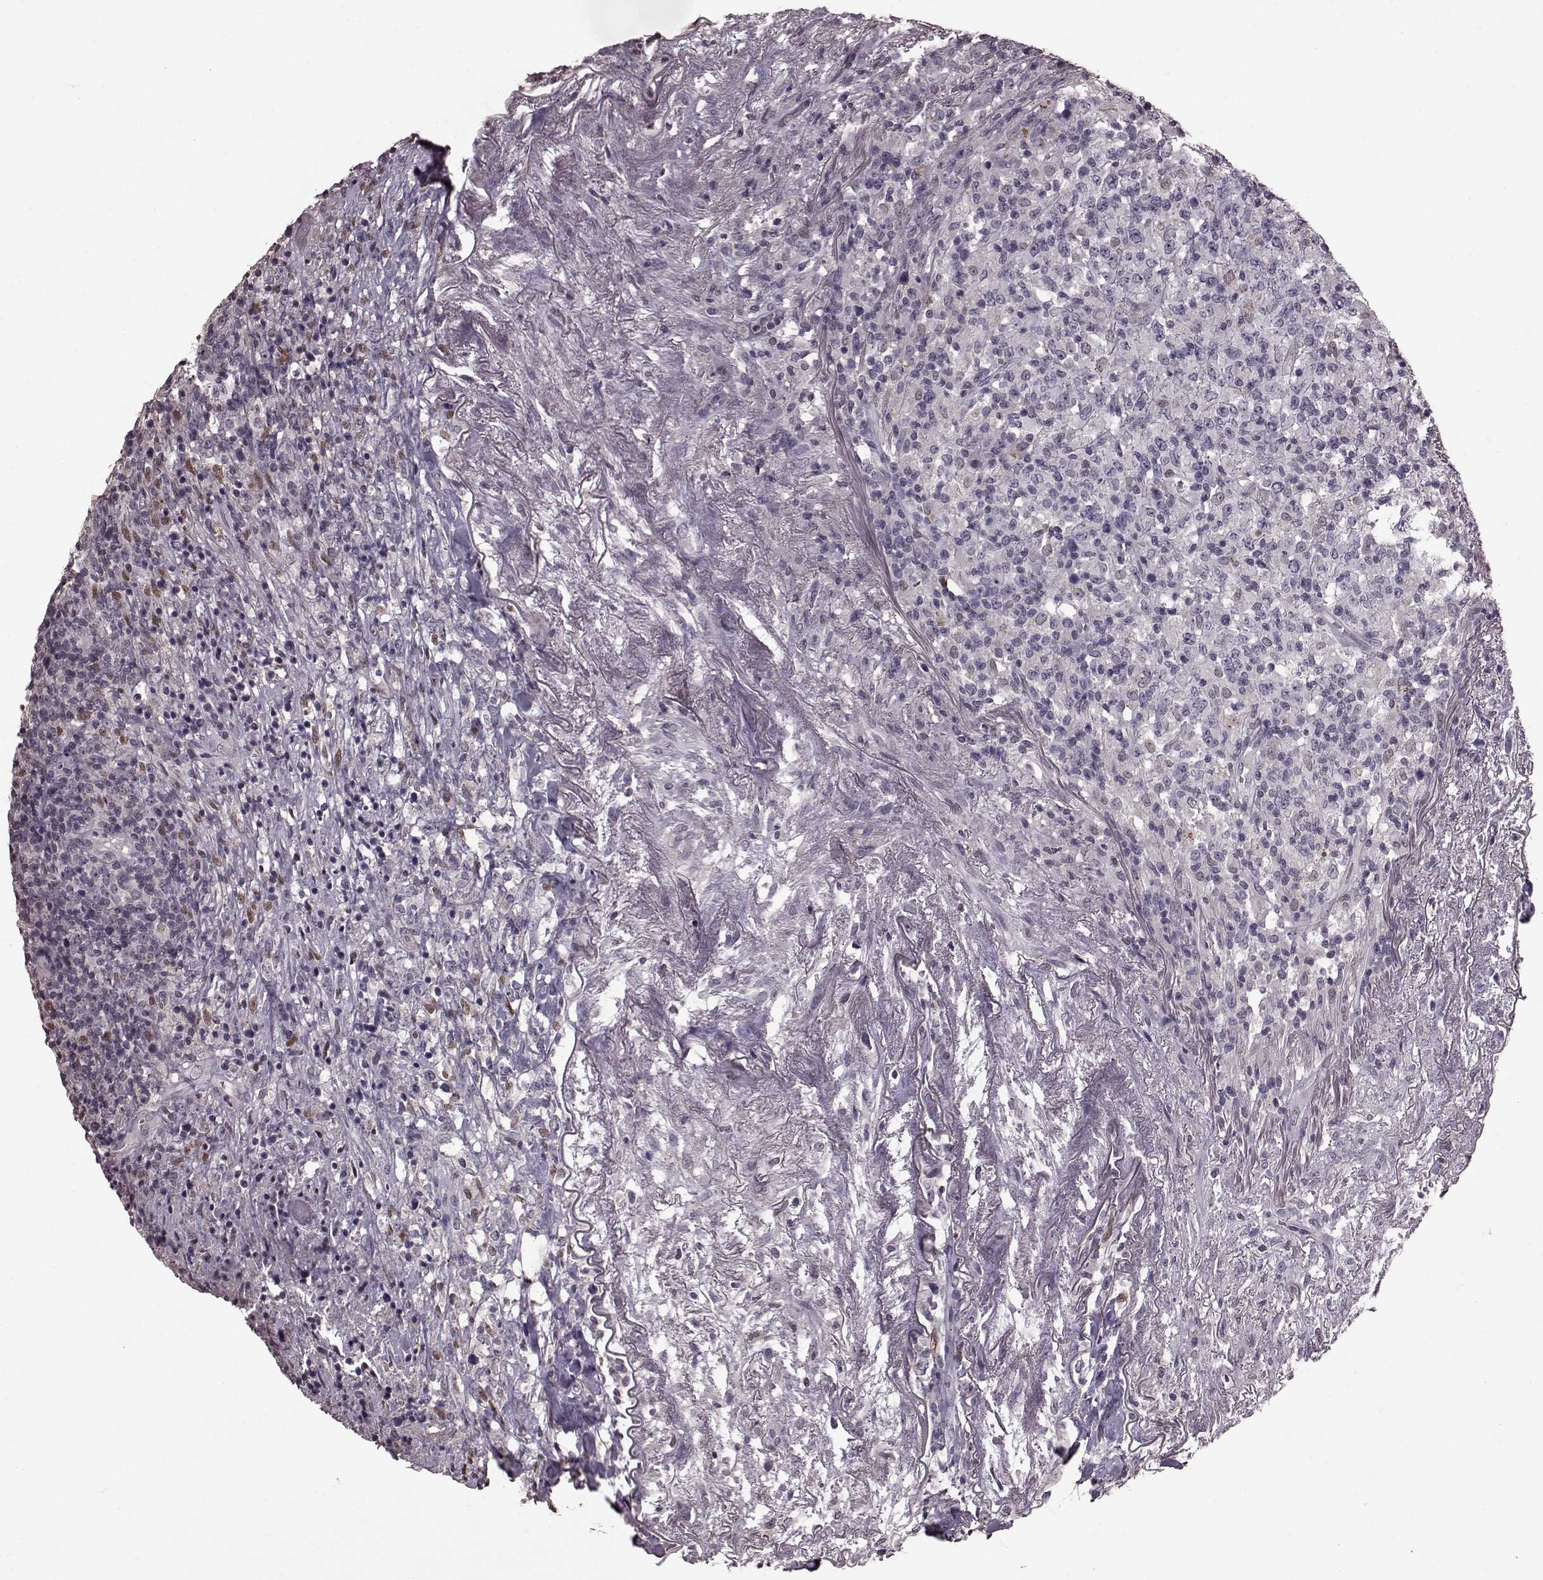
{"staining": {"intensity": "negative", "quantity": "none", "location": "none"}, "tissue": "lymphoma", "cell_type": "Tumor cells", "image_type": "cancer", "snomed": [{"axis": "morphology", "description": "Malignant lymphoma, non-Hodgkin's type, High grade"}, {"axis": "topography", "description": "Lung"}], "caption": "This is an immunohistochemistry micrograph of lymphoma. There is no staining in tumor cells.", "gene": "TSKS", "patient": {"sex": "male", "age": 79}}